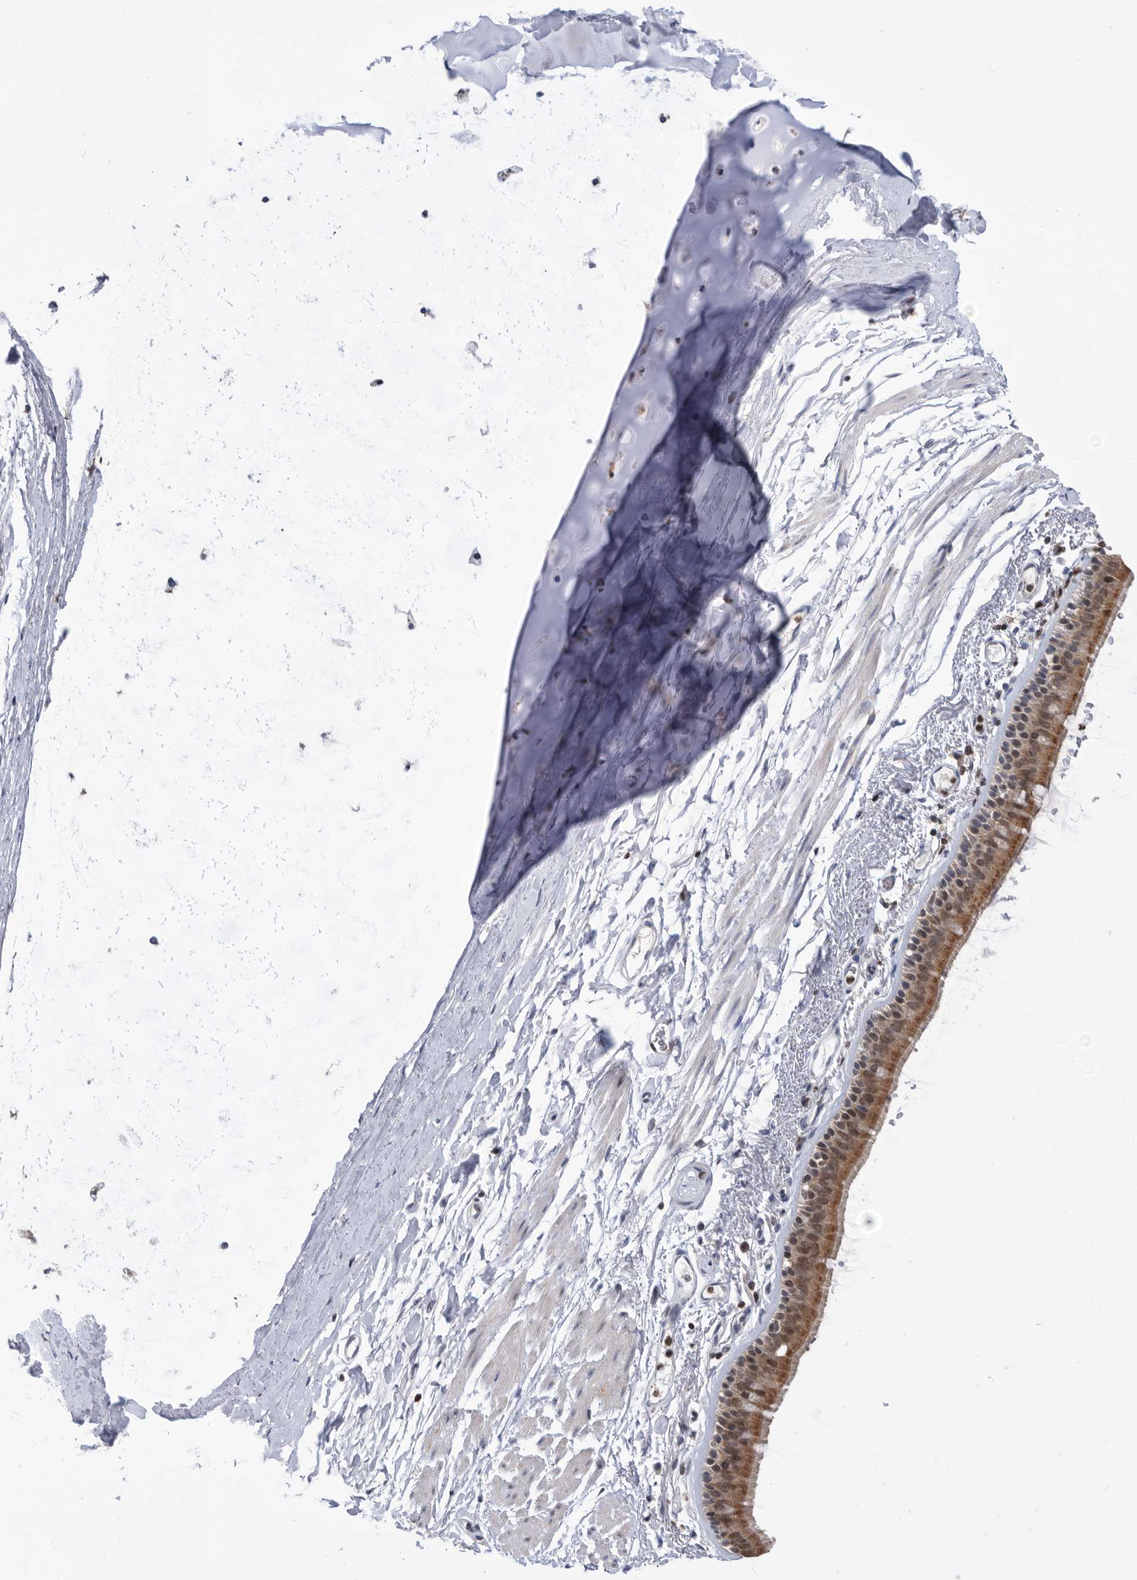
{"staining": {"intensity": "moderate", "quantity": "25%-75%", "location": "cytoplasmic/membranous"}, "tissue": "bronchus", "cell_type": "Respiratory epithelial cells", "image_type": "normal", "snomed": [{"axis": "morphology", "description": "Normal tissue, NOS"}, {"axis": "topography", "description": "Lymph node"}, {"axis": "topography", "description": "Bronchus"}], "caption": "The image demonstrates immunohistochemical staining of normal bronchus. There is moderate cytoplasmic/membranous expression is appreciated in about 25%-75% of respiratory epithelial cells.", "gene": "TSTD1", "patient": {"sex": "female", "age": 70}}